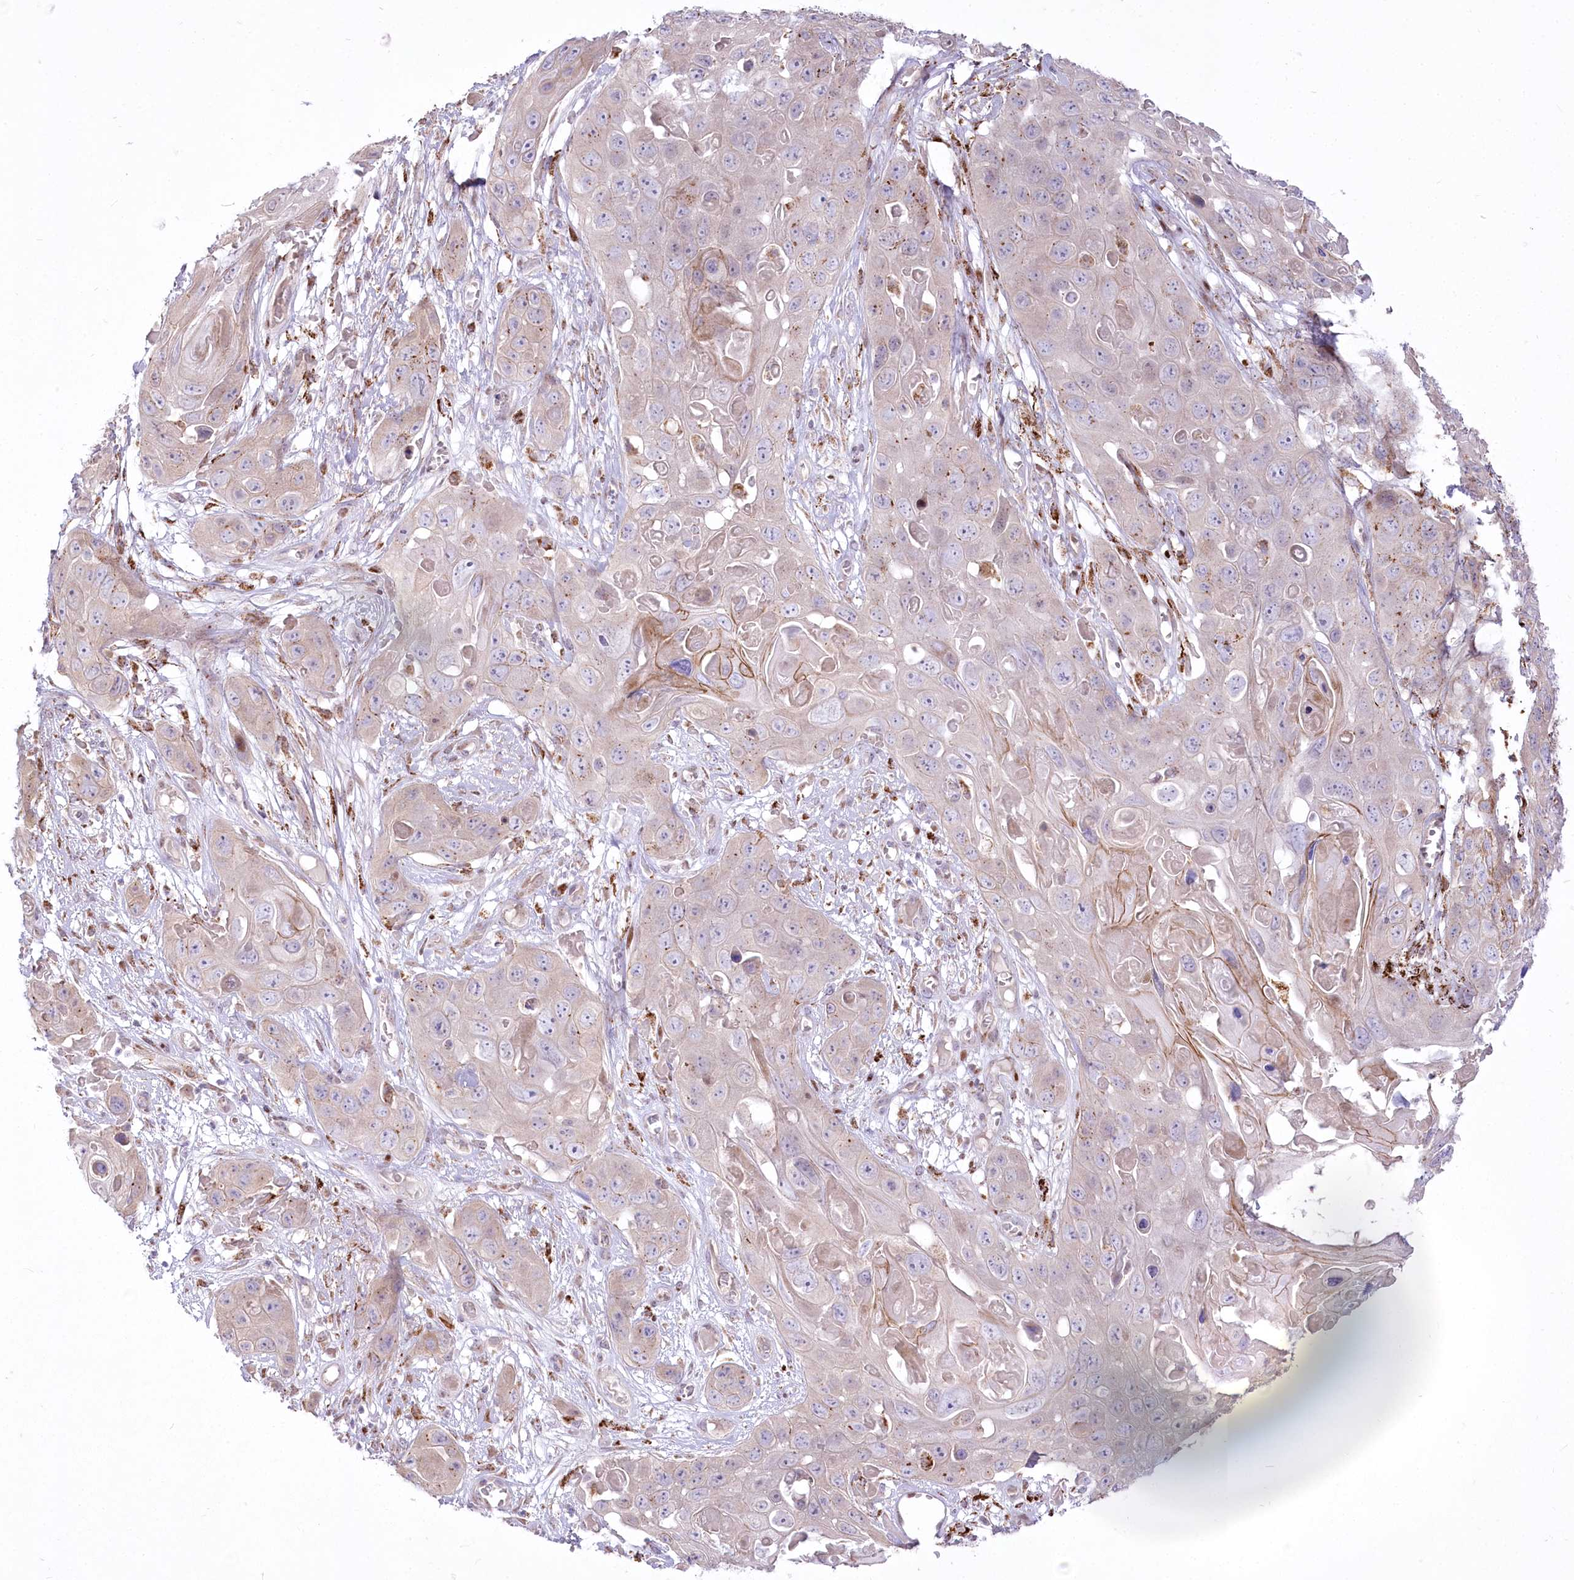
{"staining": {"intensity": "weak", "quantity": "<25%", "location": "cytoplasmic/membranous"}, "tissue": "skin cancer", "cell_type": "Tumor cells", "image_type": "cancer", "snomed": [{"axis": "morphology", "description": "Squamous cell carcinoma, NOS"}, {"axis": "topography", "description": "Skin"}], "caption": "DAB (3,3'-diaminobenzidine) immunohistochemical staining of human skin cancer reveals no significant staining in tumor cells.", "gene": "CEP164", "patient": {"sex": "male", "age": 55}}